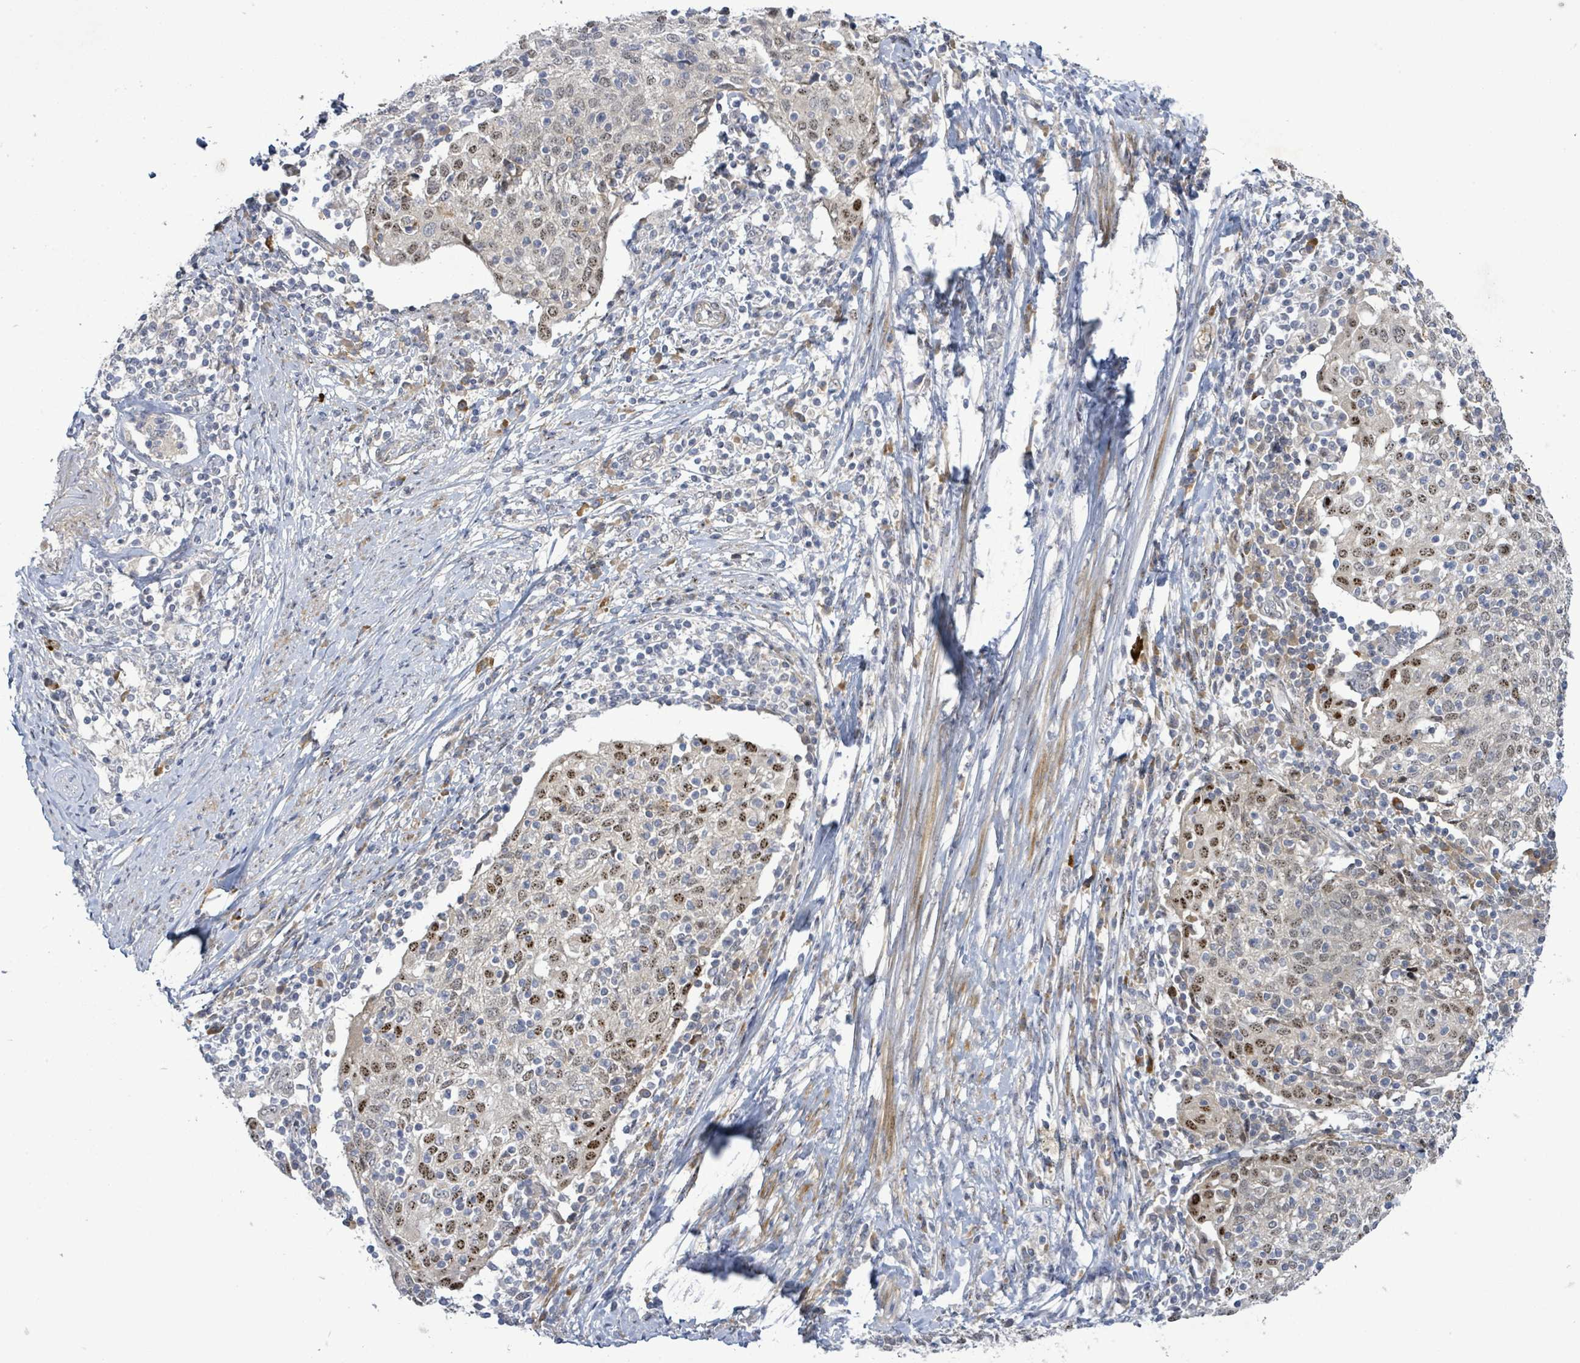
{"staining": {"intensity": "moderate", "quantity": "<25%", "location": "nuclear"}, "tissue": "cervical cancer", "cell_type": "Tumor cells", "image_type": "cancer", "snomed": [{"axis": "morphology", "description": "Squamous cell carcinoma, NOS"}, {"axis": "topography", "description": "Cervix"}], "caption": "The micrograph displays staining of cervical squamous cell carcinoma, revealing moderate nuclear protein staining (brown color) within tumor cells. The protein of interest is shown in brown color, while the nuclei are stained blue.", "gene": "SLIT3", "patient": {"sex": "female", "age": 52}}